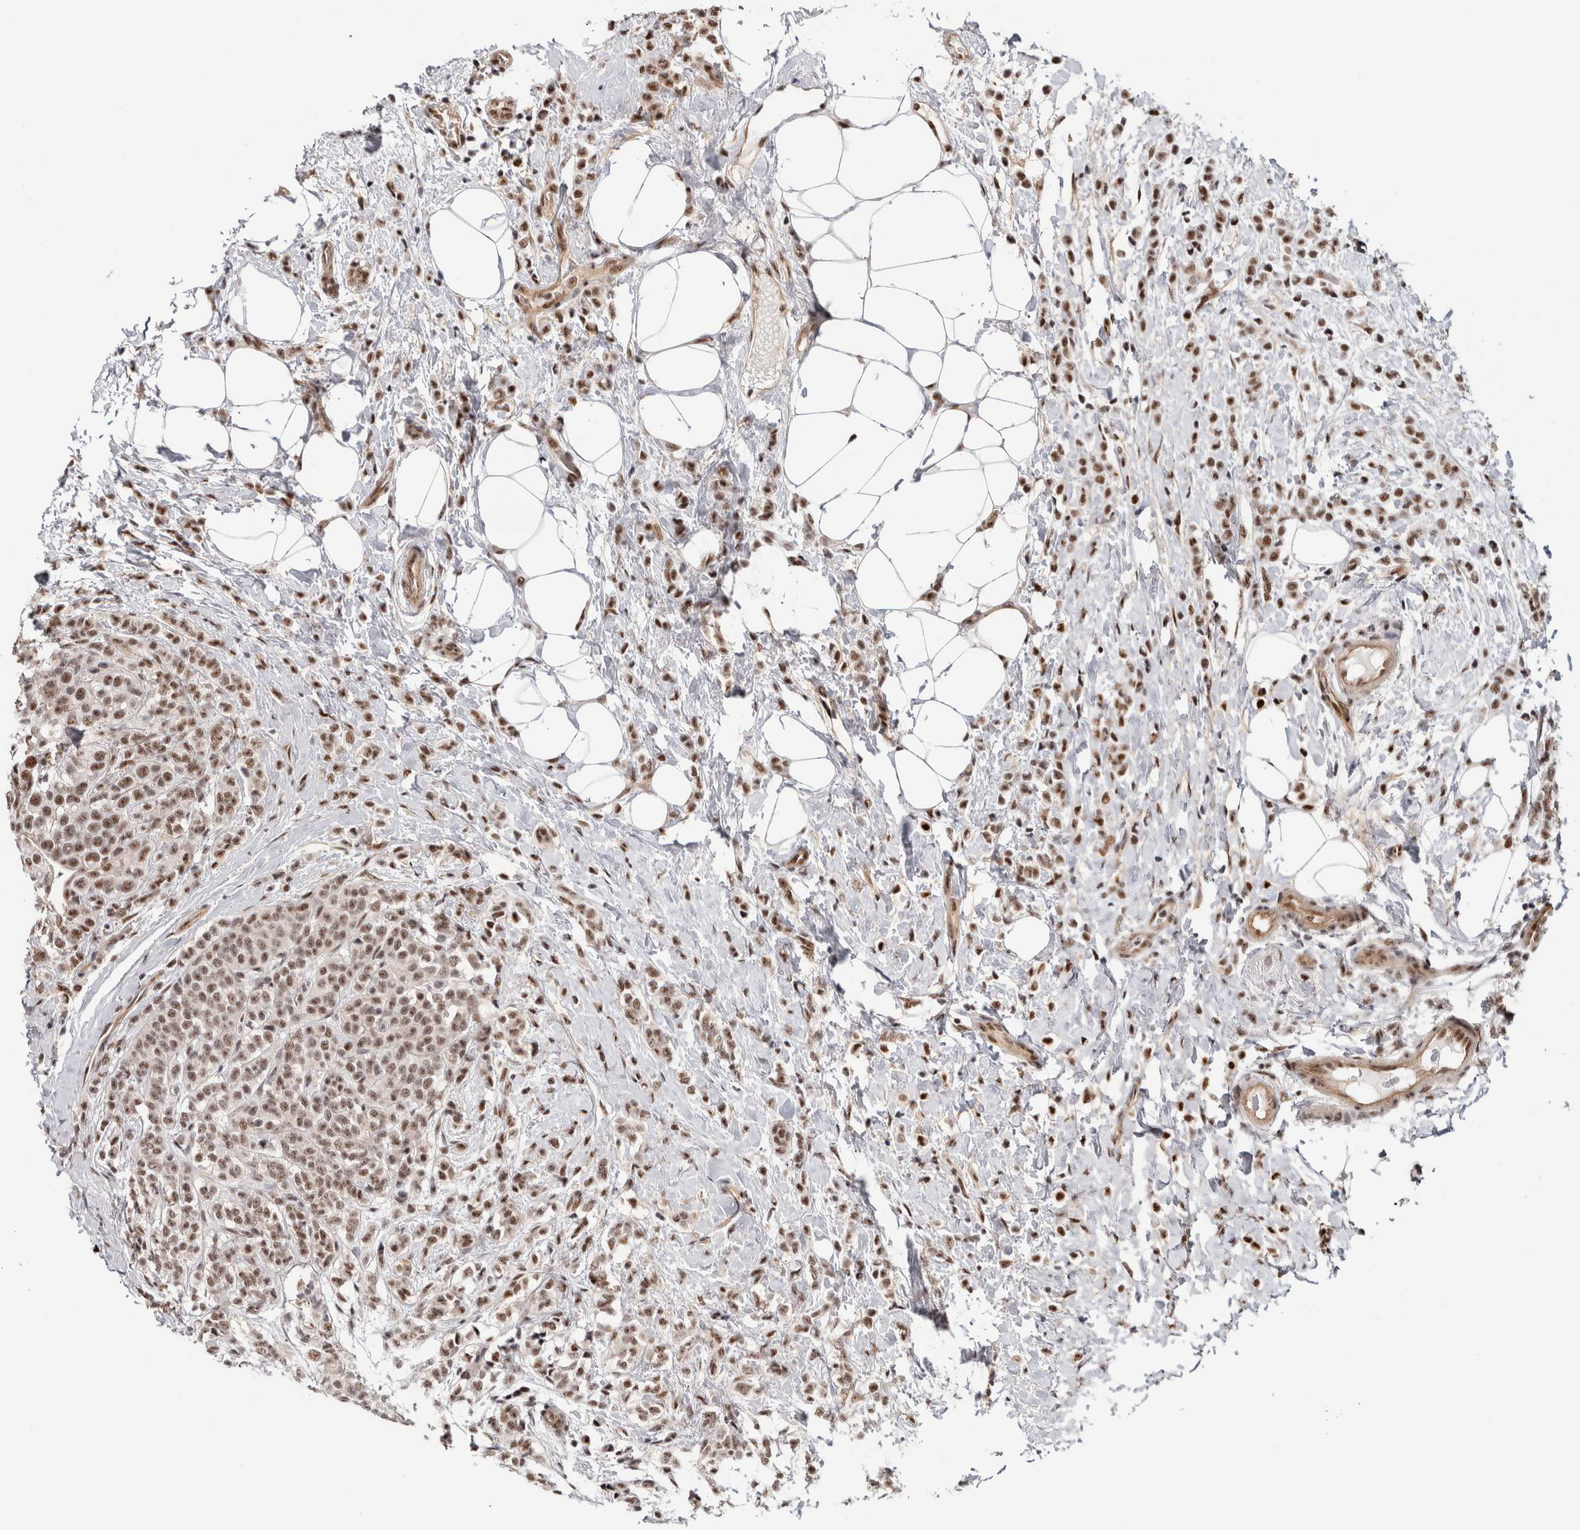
{"staining": {"intensity": "moderate", "quantity": ">75%", "location": "nuclear"}, "tissue": "breast cancer", "cell_type": "Tumor cells", "image_type": "cancer", "snomed": [{"axis": "morphology", "description": "Lobular carcinoma"}, {"axis": "topography", "description": "Breast"}], "caption": "A medium amount of moderate nuclear staining is seen in about >75% of tumor cells in breast lobular carcinoma tissue. The staining was performed using DAB (3,3'-diaminobenzidine), with brown indicating positive protein expression. Nuclei are stained blue with hematoxylin.", "gene": "MKNK1", "patient": {"sex": "female", "age": 50}}